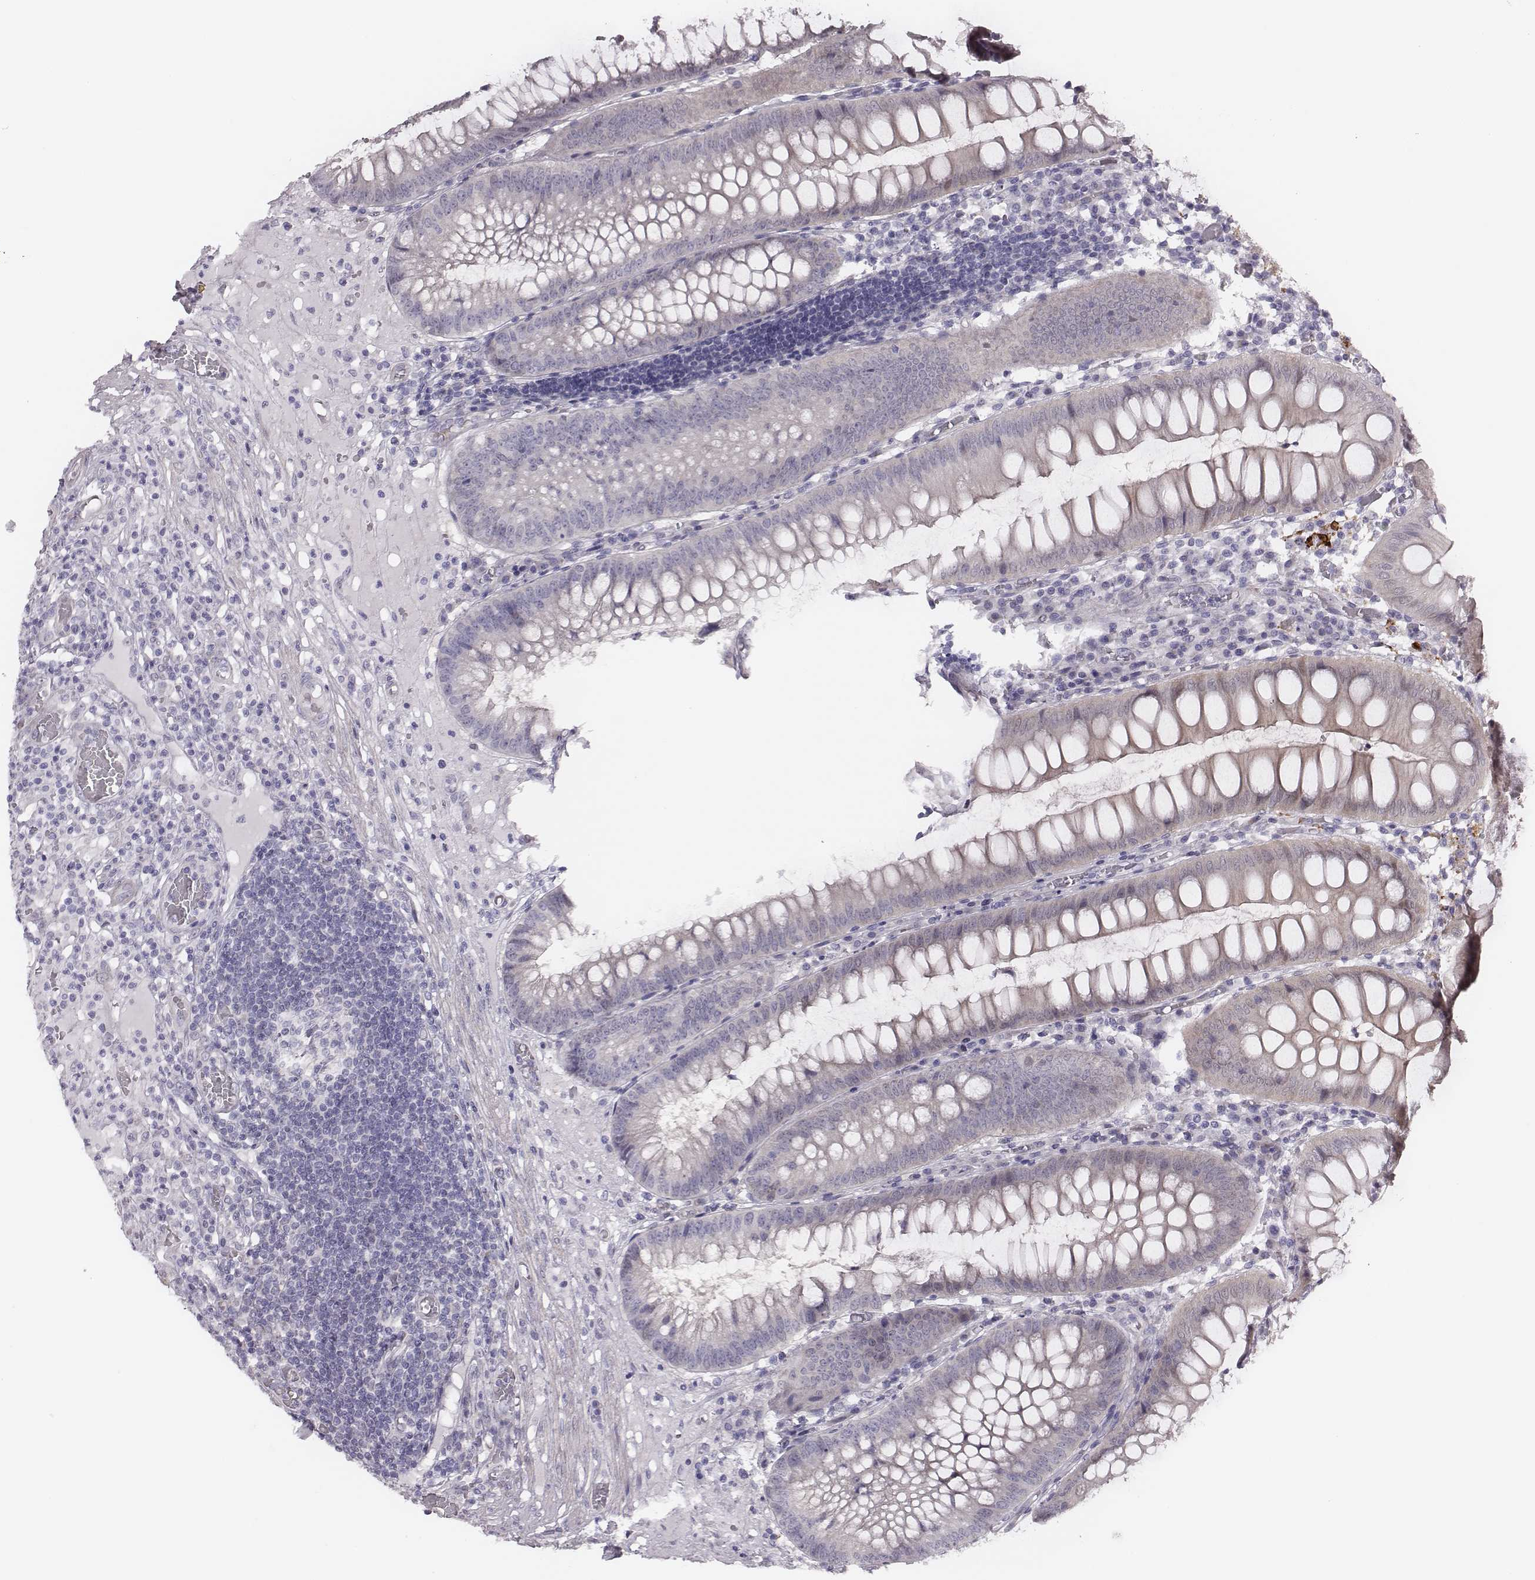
{"staining": {"intensity": "negative", "quantity": "none", "location": "none"}, "tissue": "appendix", "cell_type": "Glandular cells", "image_type": "normal", "snomed": [{"axis": "morphology", "description": "Normal tissue, NOS"}, {"axis": "morphology", "description": "Inflammation, NOS"}, {"axis": "topography", "description": "Appendix"}], "caption": "This is an IHC micrograph of normal appendix. There is no staining in glandular cells.", "gene": "SCML2", "patient": {"sex": "male", "age": 16}}